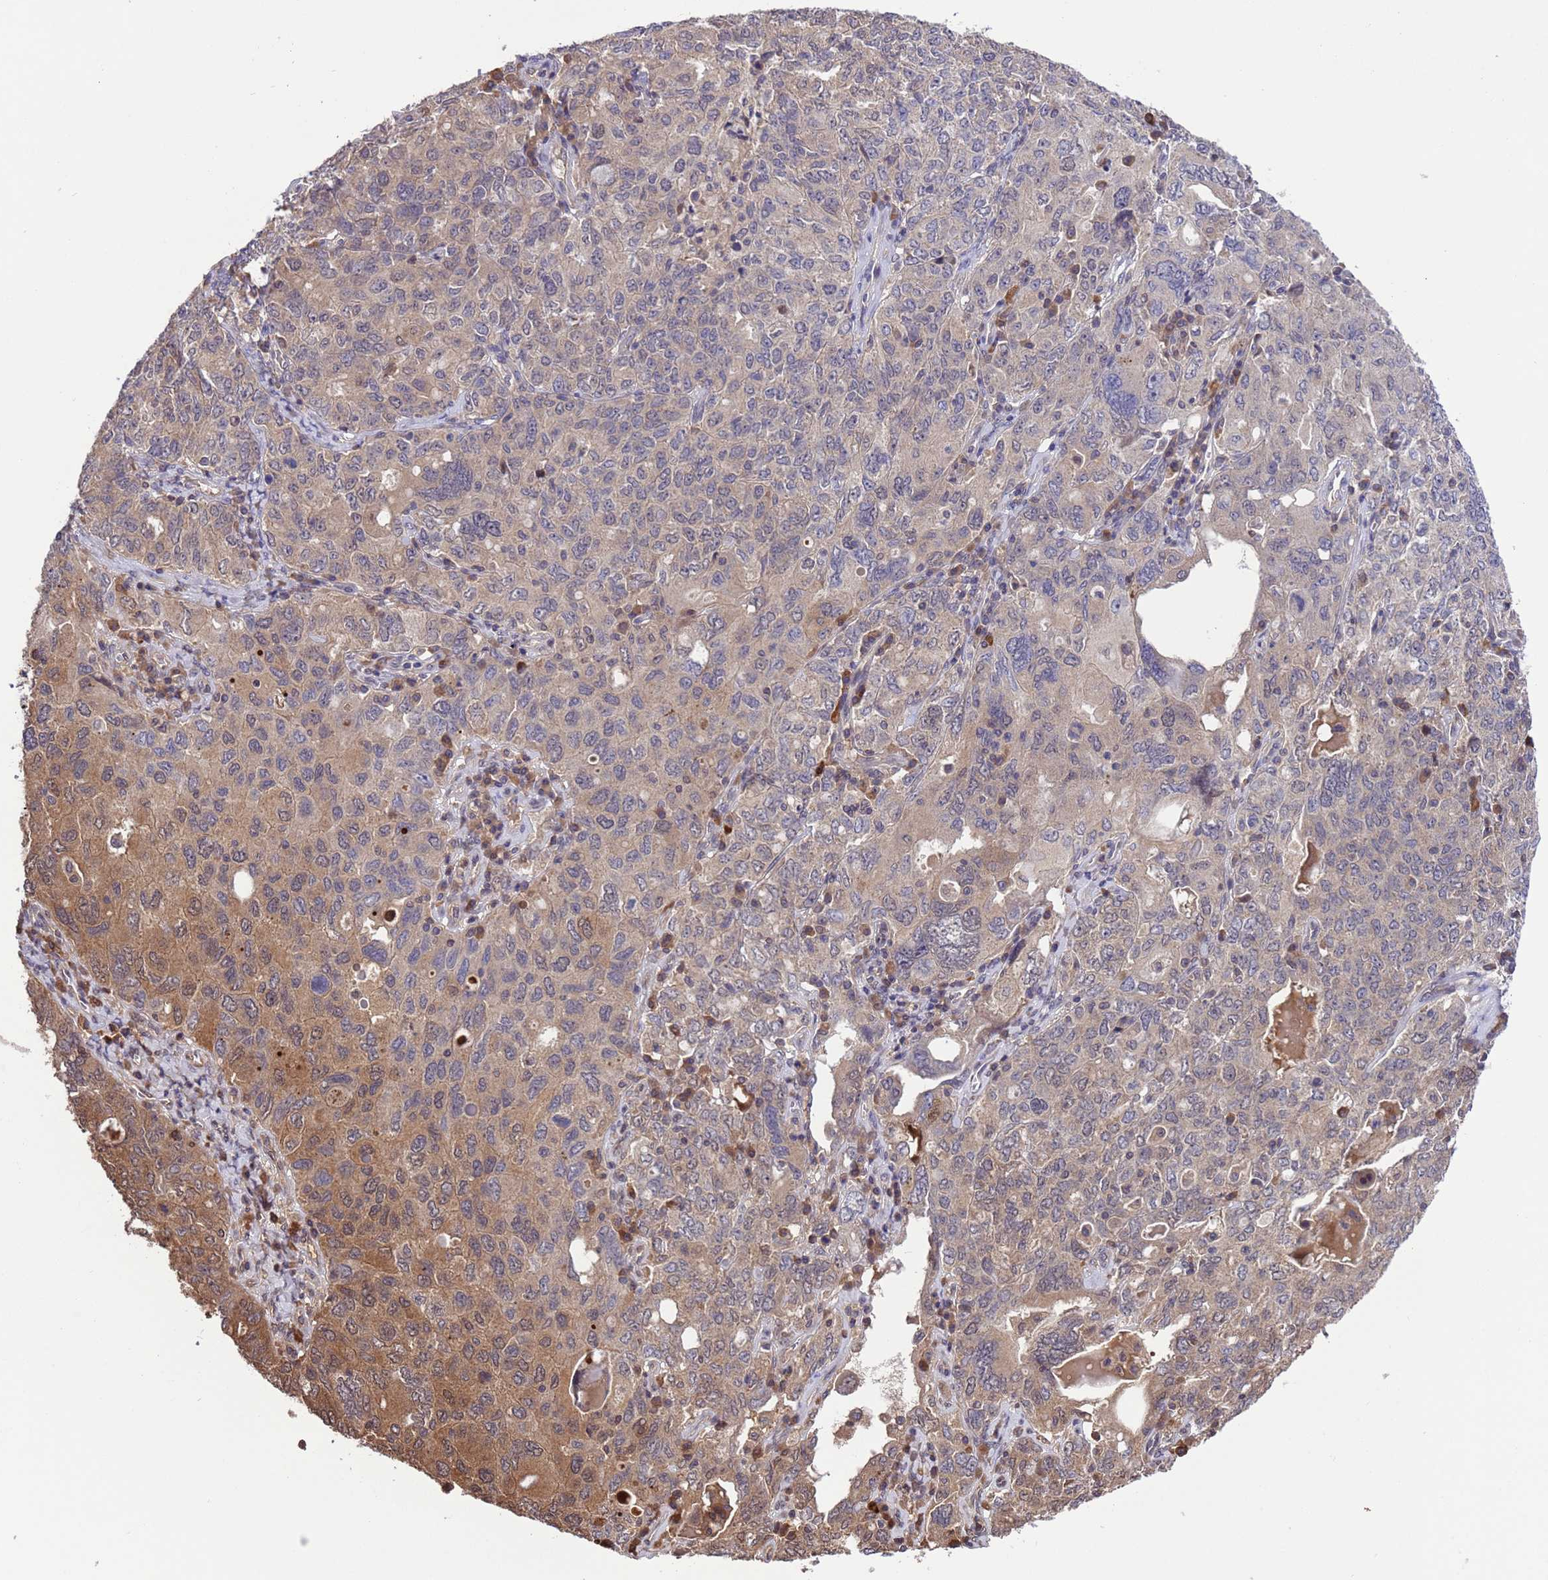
{"staining": {"intensity": "moderate", "quantity": "25%-75%", "location": "cytoplasmic/membranous"}, "tissue": "ovarian cancer", "cell_type": "Tumor cells", "image_type": "cancer", "snomed": [{"axis": "morphology", "description": "Carcinoma, endometroid"}, {"axis": "topography", "description": "Ovary"}], "caption": "Immunohistochemical staining of human endometroid carcinoma (ovarian) displays moderate cytoplasmic/membranous protein expression in about 25%-75% of tumor cells.", "gene": "ZFP69B", "patient": {"sex": "female", "age": 62}}